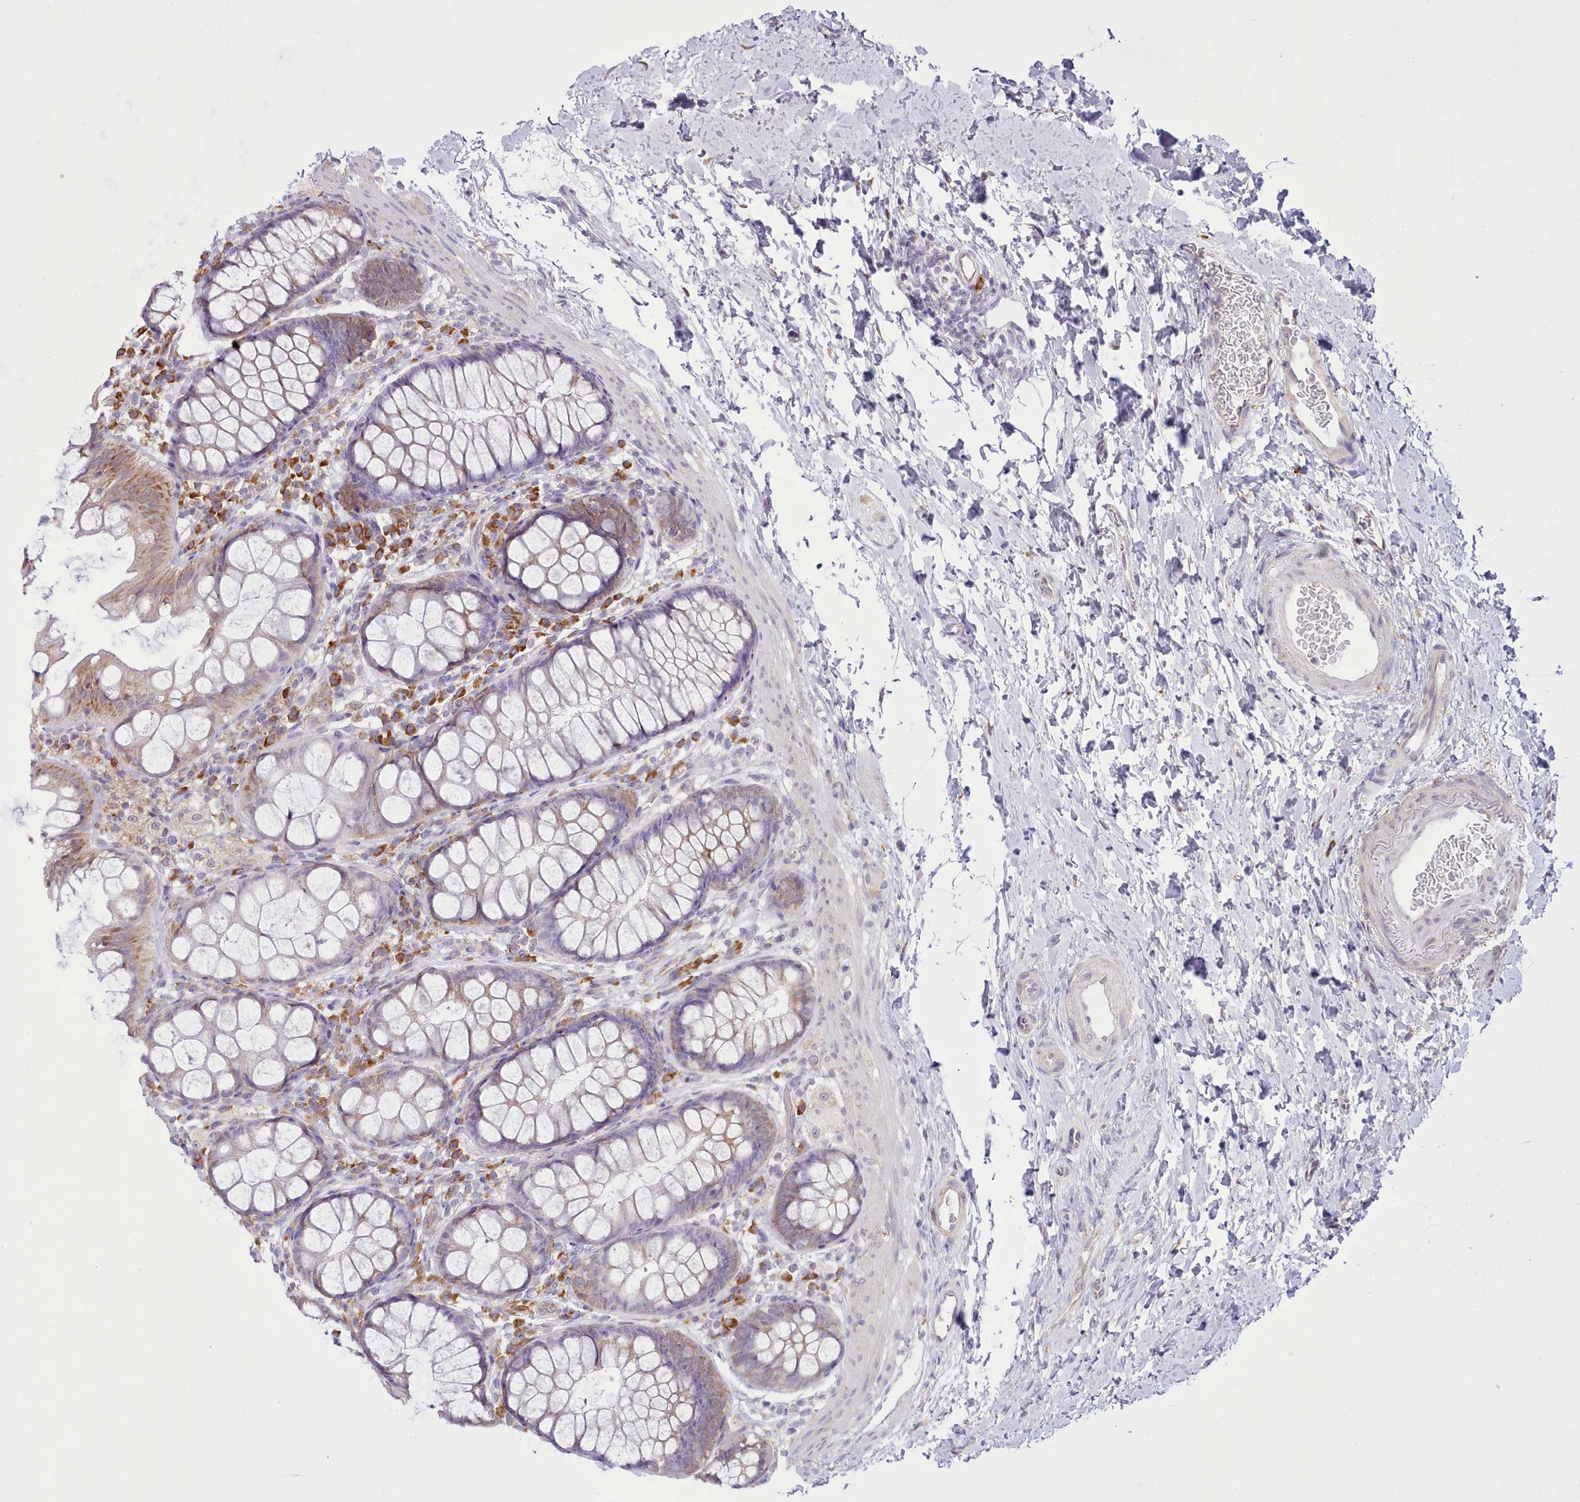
{"staining": {"intensity": "negative", "quantity": "none", "location": "none"}, "tissue": "colon", "cell_type": "Endothelial cells", "image_type": "normal", "snomed": [{"axis": "morphology", "description": "Normal tissue, NOS"}, {"axis": "topography", "description": "Colon"}], "caption": "High power microscopy photomicrograph of an IHC image of normal colon, revealing no significant staining in endothelial cells.", "gene": "SEC61B", "patient": {"sex": "female", "age": 62}}